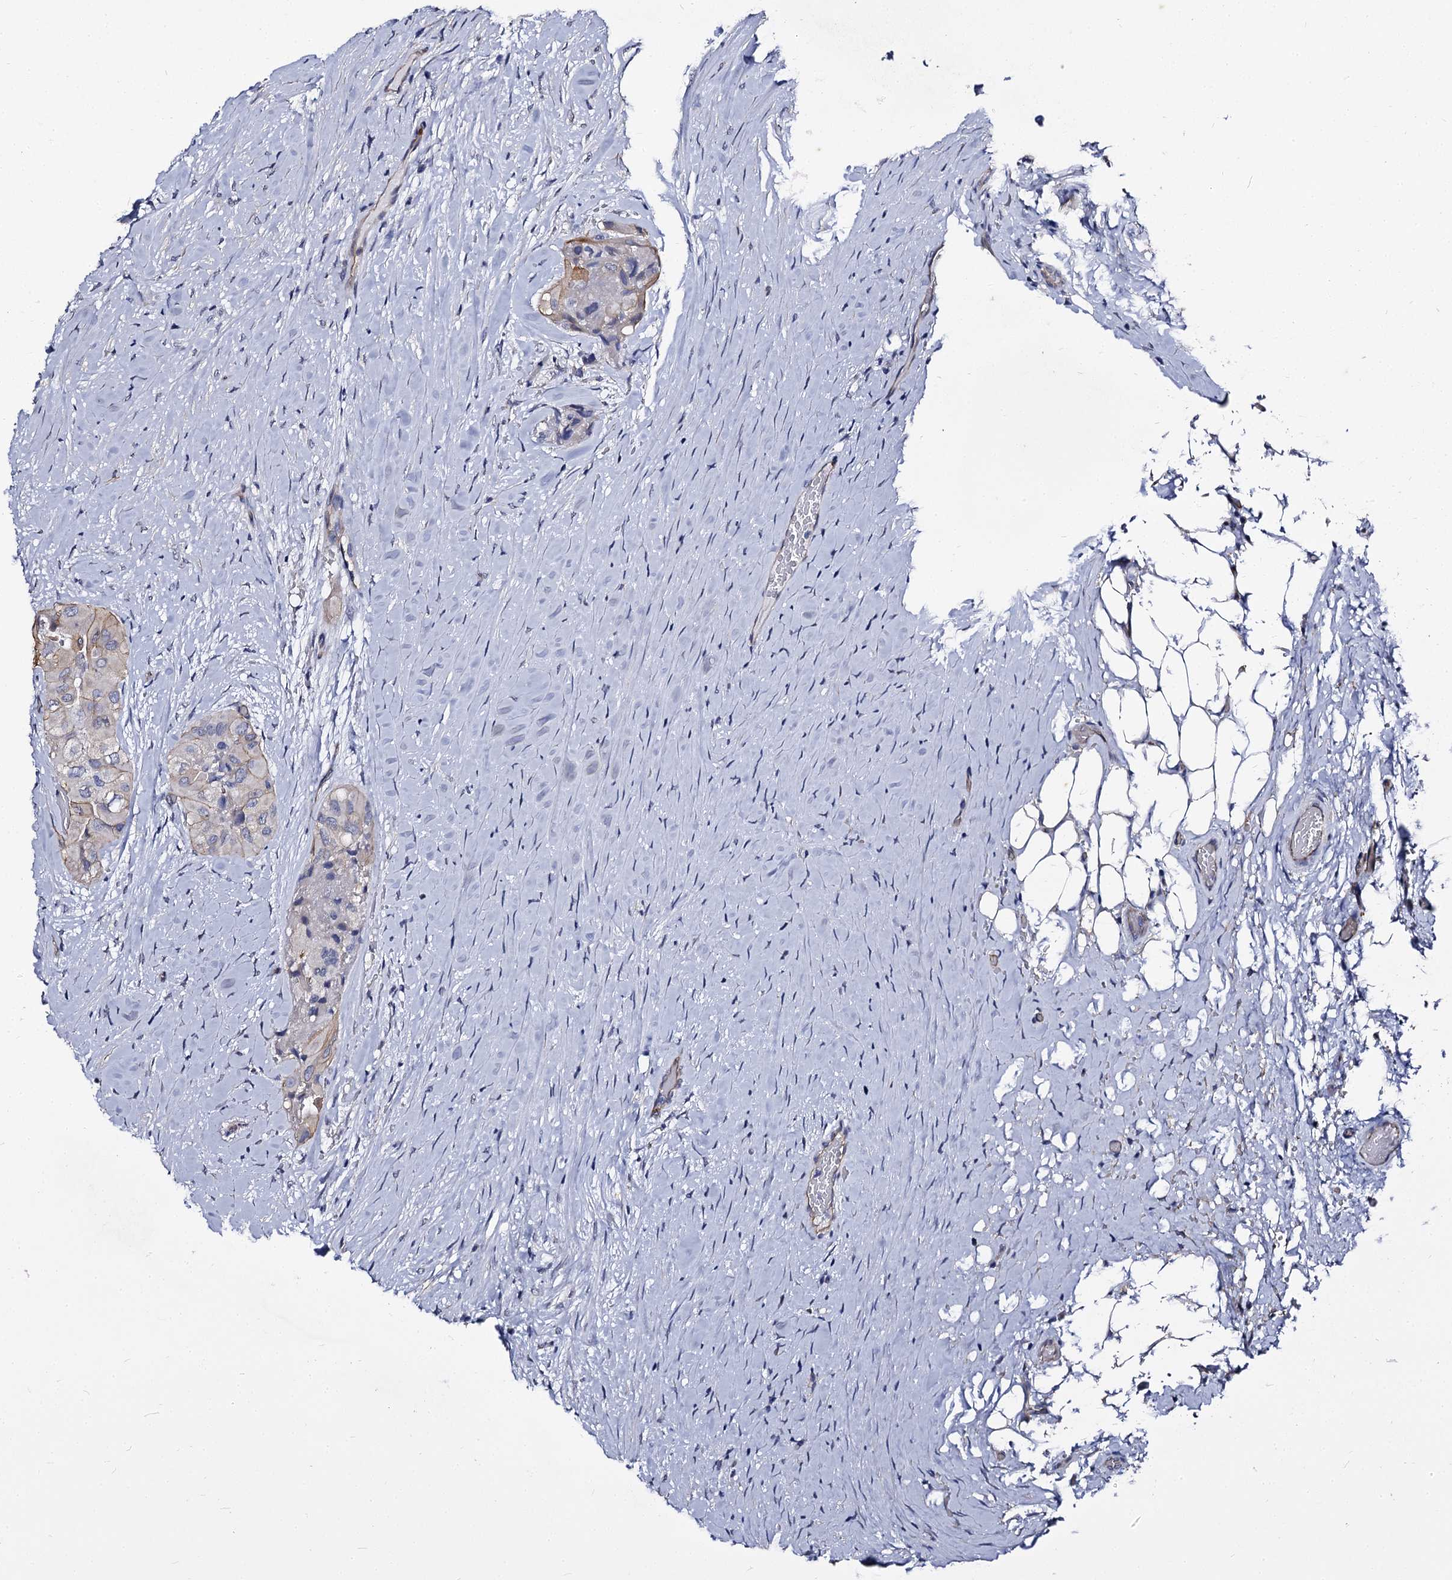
{"staining": {"intensity": "moderate", "quantity": "<25%", "location": "cytoplasmic/membranous"}, "tissue": "thyroid cancer", "cell_type": "Tumor cells", "image_type": "cancer", "snomed": [{"axis": "morphology", "description": "Papillary adenocarcinoma, NOS"}, {"axis": "topography", "description": "Thyroid gland"}], "caption": "IHC staining of thyroid cancer (papillary adenocarcinoma), which reveals low levels of moderate cytoplasmic/membranous expression in approximately <25% of tumor cells indicating moderate cytoplasmic/membranous protein staining. The staining was performed using DAB (brown) for protein detection and nuclei were counterstained in hematoxylin (blue).", "gene": "CBFB", "patient": {"sex": "female", "age": 59}}